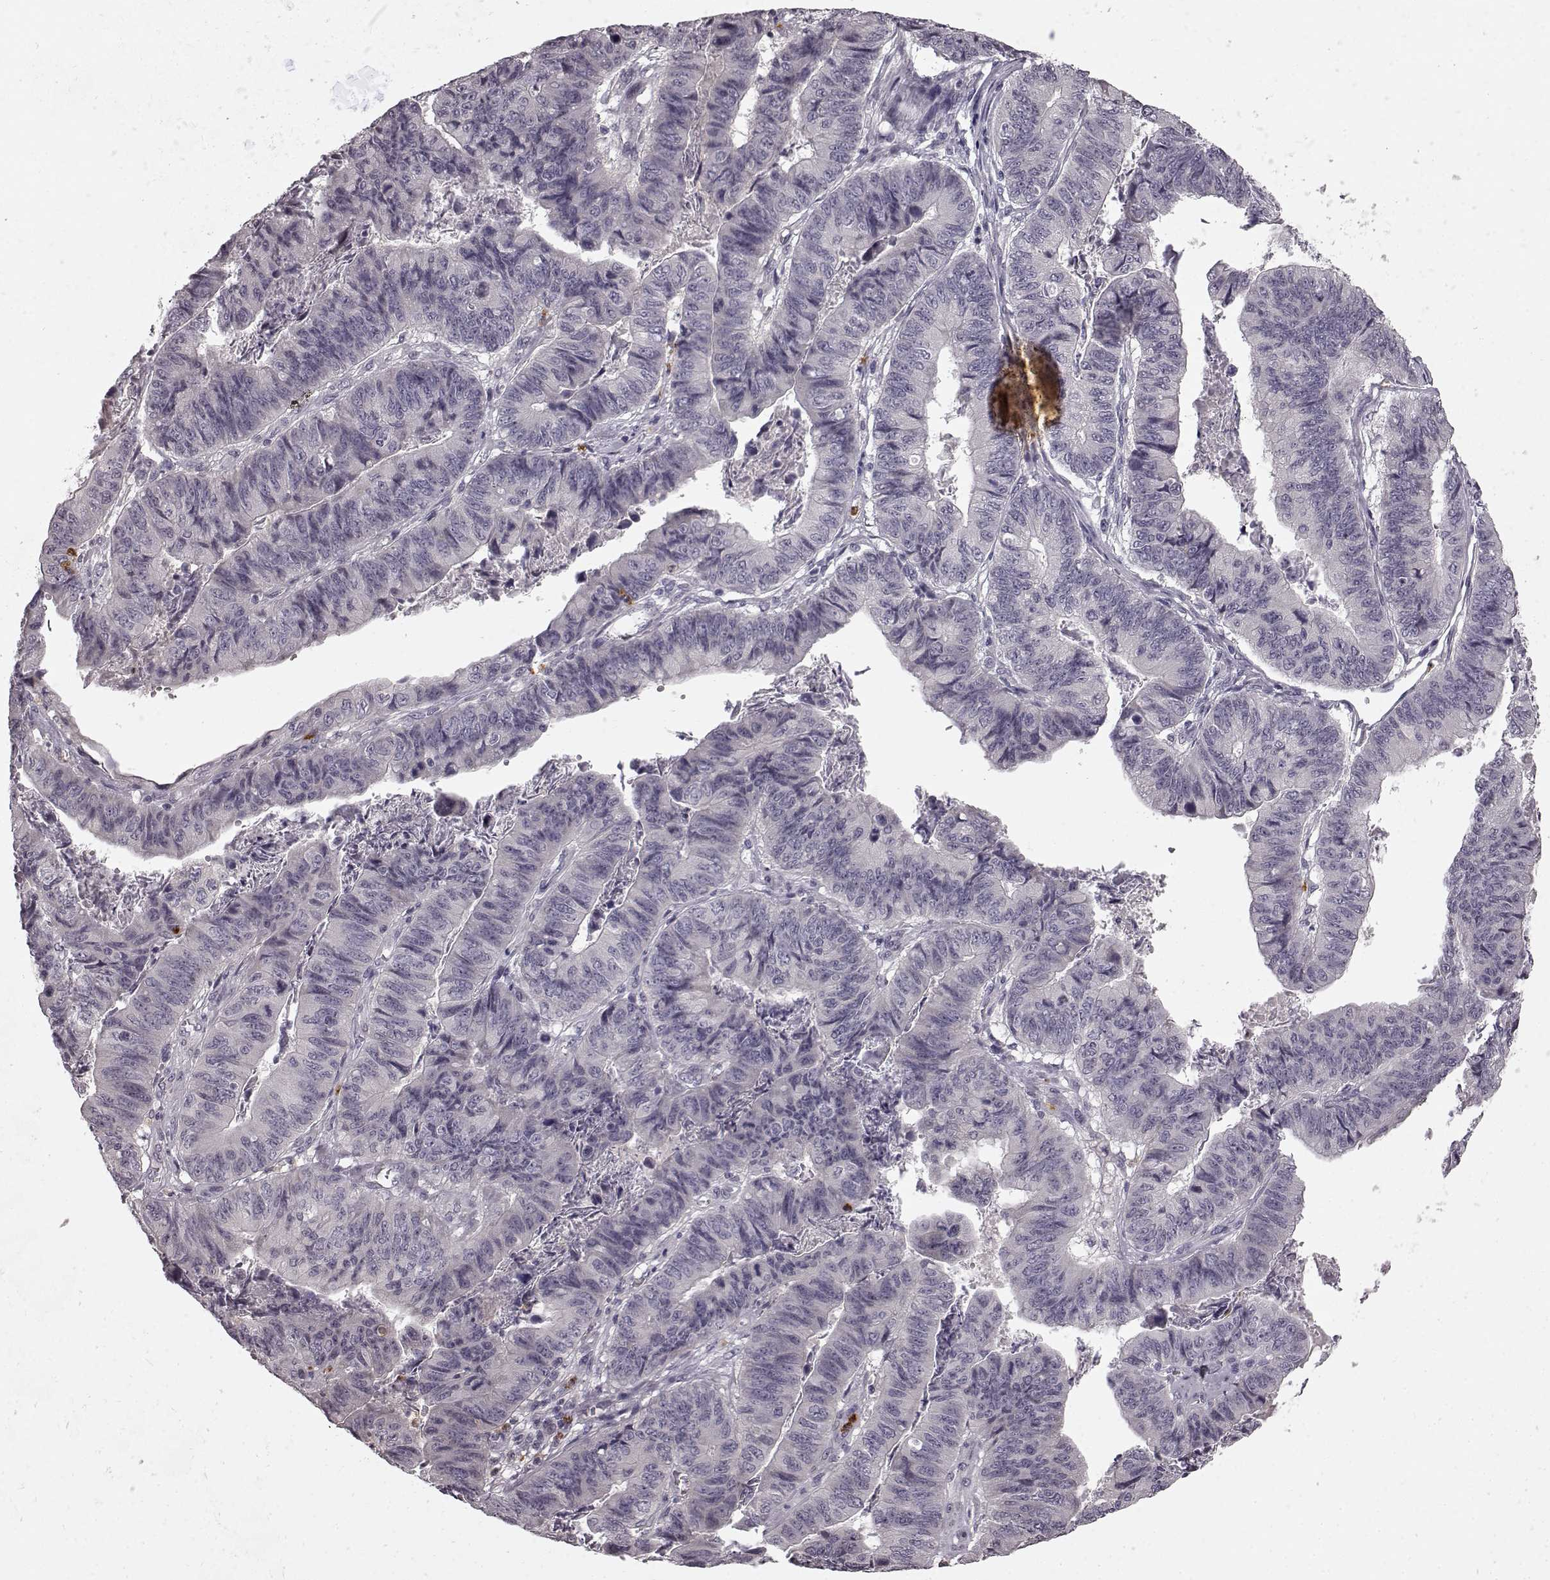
{"staining": {"intensity": "negative", "quantity": "none", "location": "none"}, "tissue": "stomach cancer", "cell_type": "Tumor cells", "image_type": "cancer", "snomed": [{"axis": "morphology", "description": "Adenocarcinoma, NOS"}, {"axis": "topography", "description": "Stomach, lower"}], "caption": "An IHC photomicrograph of stomach adenocarcinoma is shown. There is no staining in tumor cells of stomach adenocarcinoma.", "gene": "CHIT1", "patient": {"sex": "male", "age": 77}}